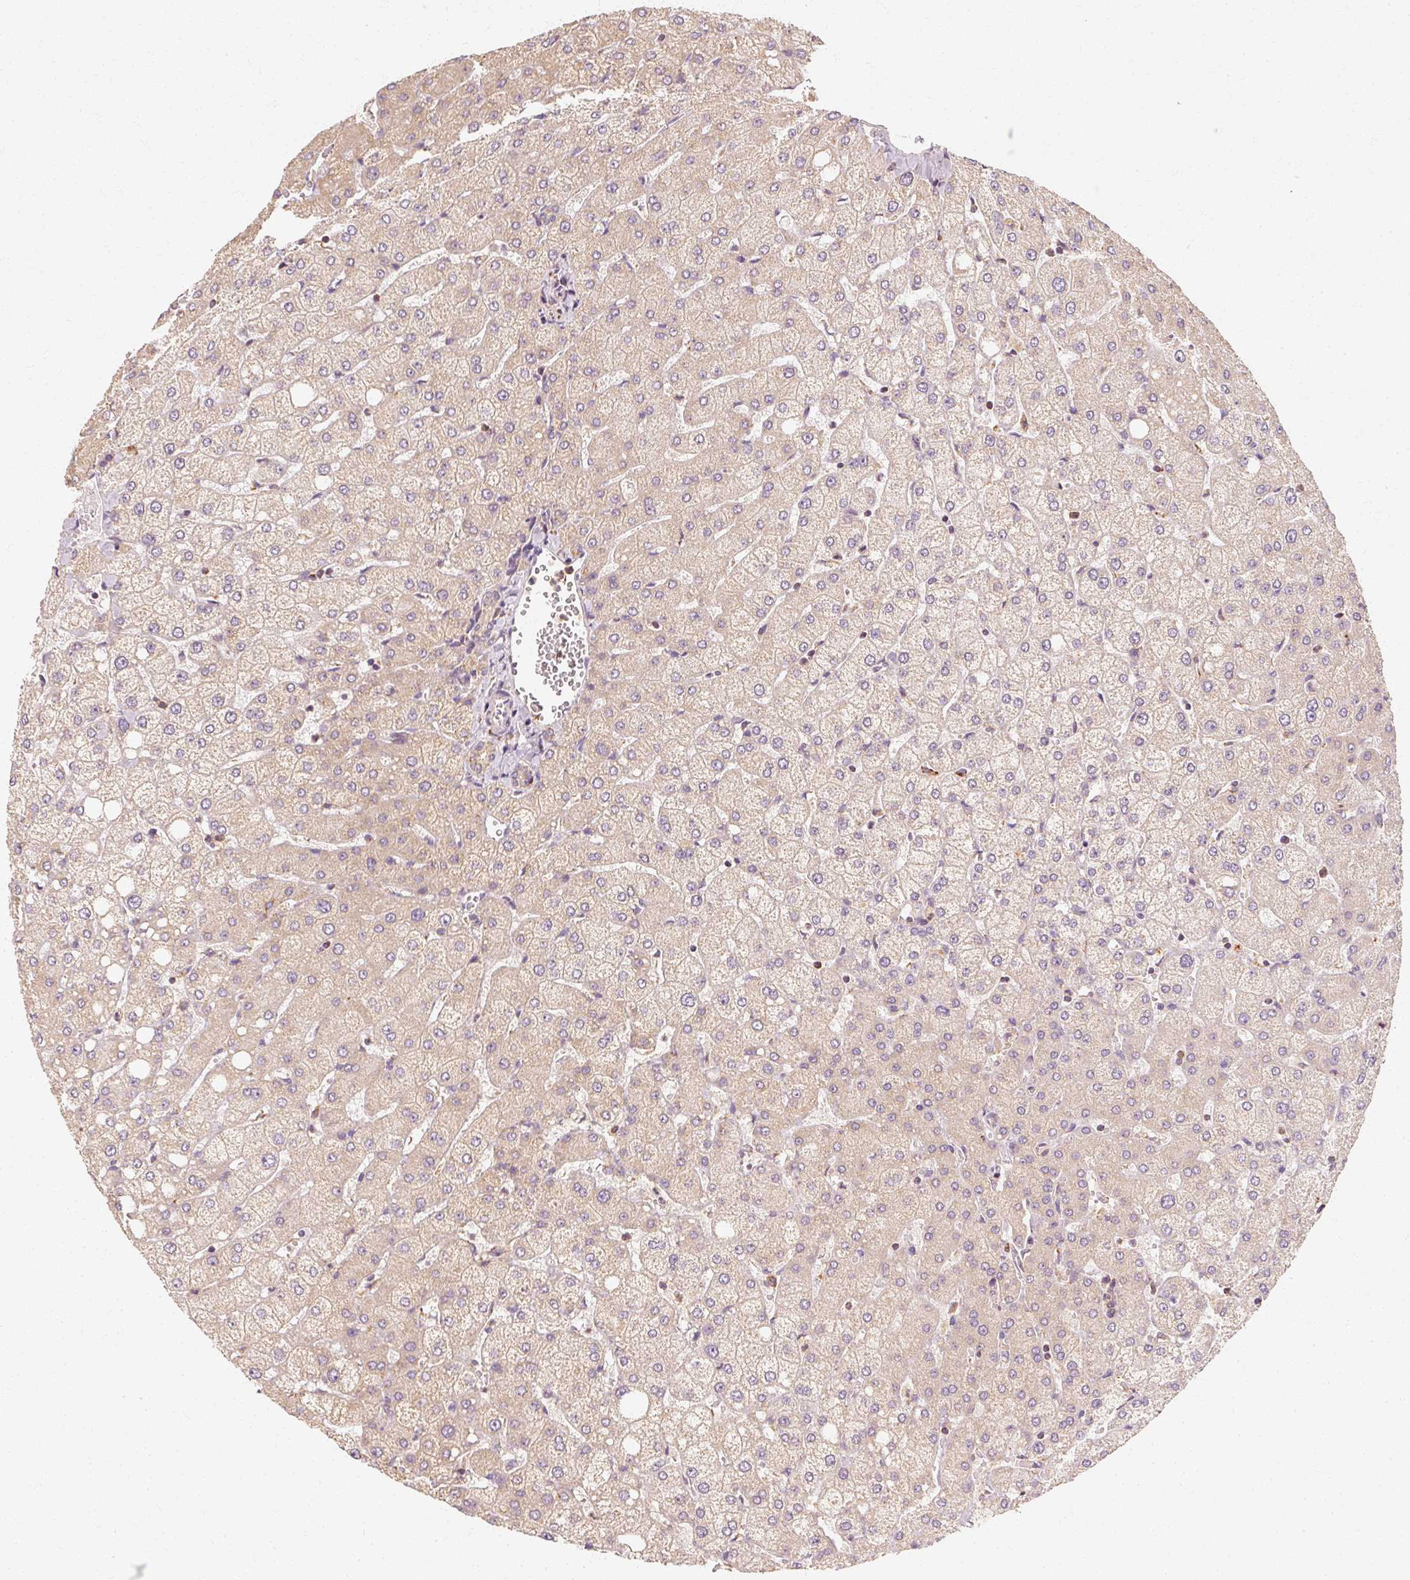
{"staining": {"intensity": "negative", "quantity": "none", "location": "none"}, "tissue": "liver", "cell_type": "Cholangiocytes", "image_type": "normal", "snomed": [{"axis": "morphology", "description": "Normal tissue, NOS"}, {"axis": "topography", "description": "Liver"}], "caption": "An IHC photomicrograph of benign liver is shown. There is no staining in cholangiocytes of liver. (DAB (3,3'-diaminobenzidine) IHC visualized using brightfield microscopy, high magnification).", "gene": "TOMM40", "patient": {"sex": "female", "age": 54}}